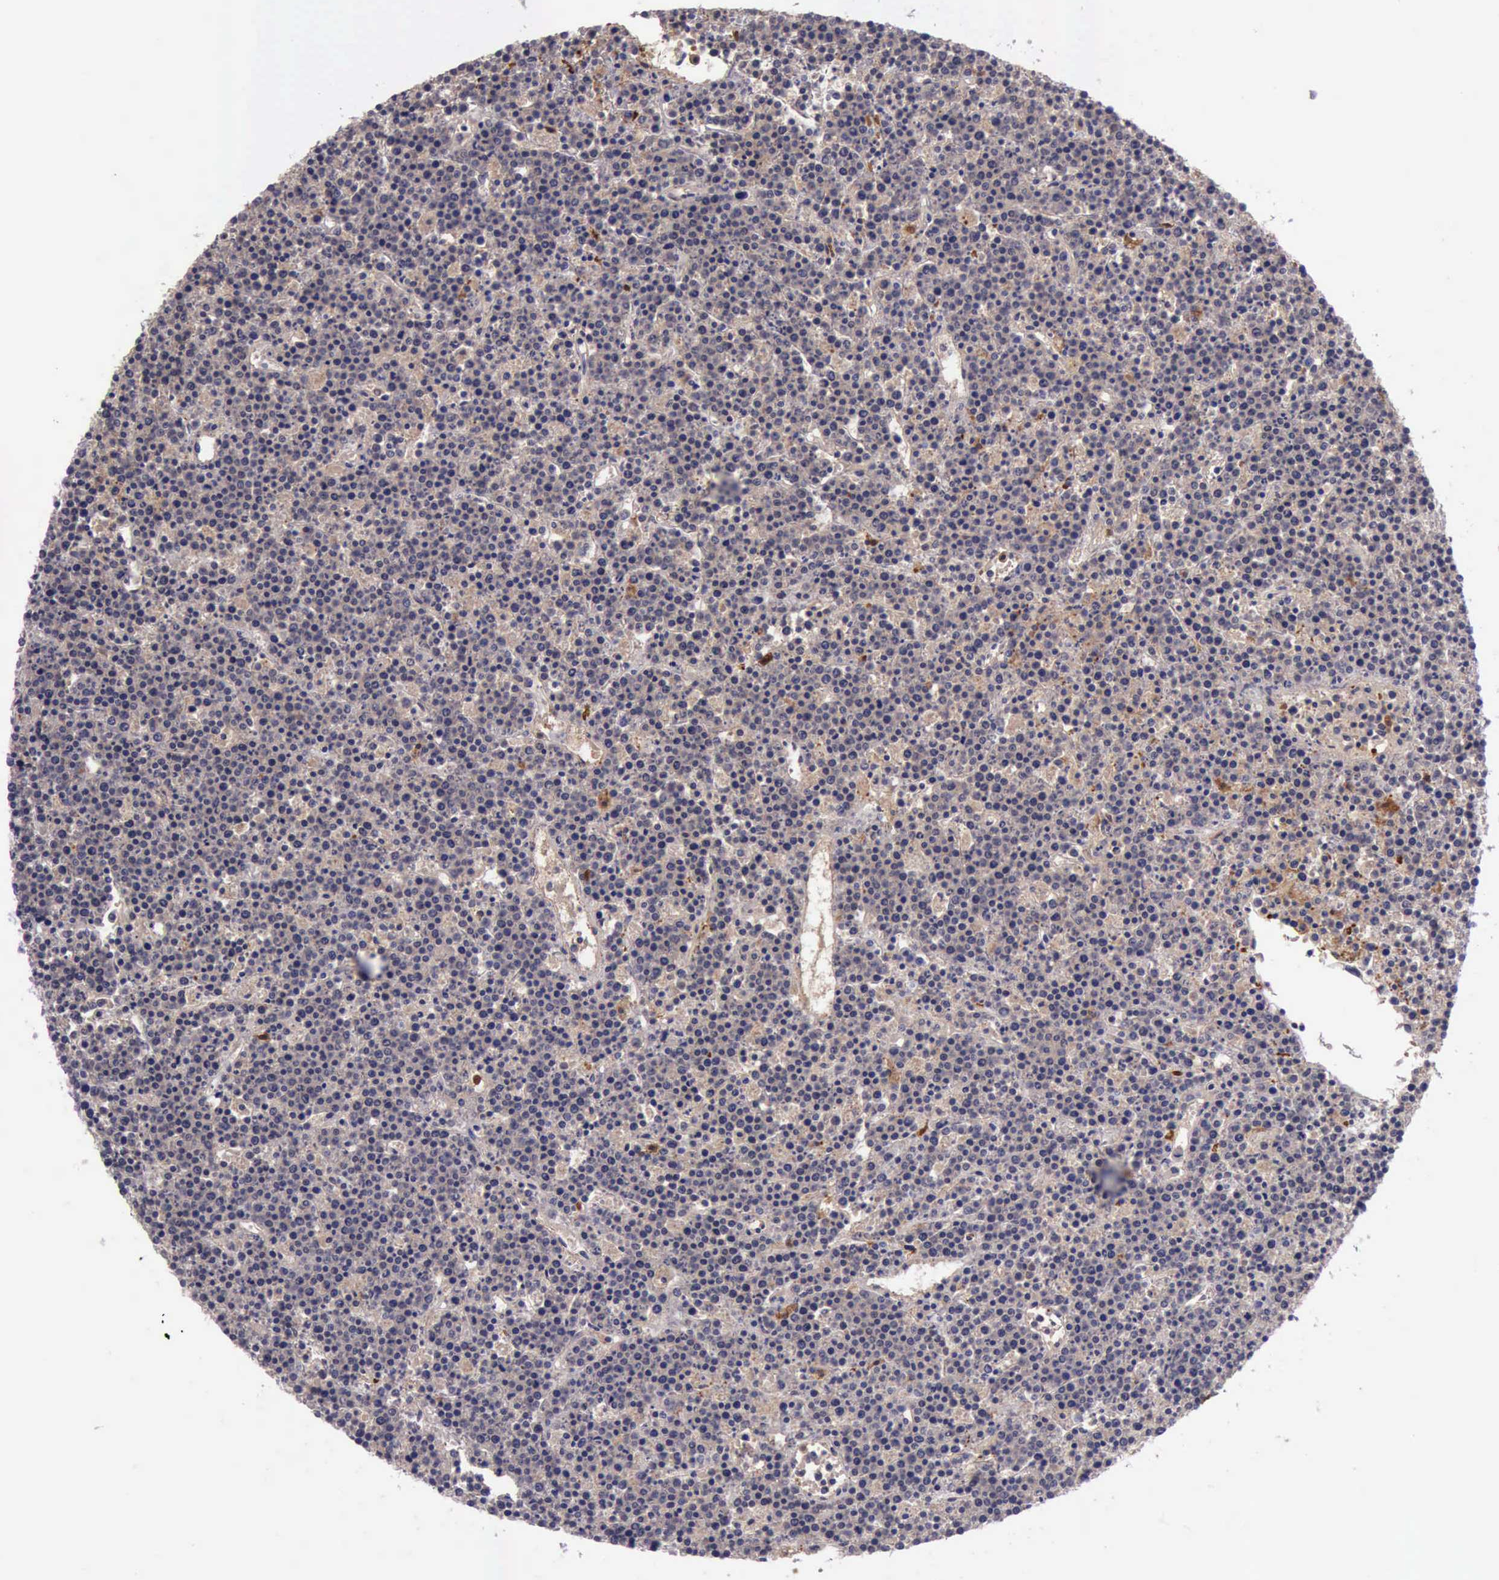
{"staining": {"intensity": "weak", "quantity": "<25%", "location": "cytoplasmic/membranous,nuclear"}, "tissue": "lymphoma", "cell_type": "Tumor cells", "image_type": "cancer", "snomed": [{"axis": "morphology", "description": "Malignant lymphoma, non-Hodgkin's type, High grade"}, {"axis": "topography", "description": "Ovary"}], "caption": "High magnification brightfield microscopy of lymphoma stained with DAB (3,3'-diaminobenzidine) (brown) and counterstained with hematoxylin (blue): tumor cells show no significant positivity.", "gene": "TYMP", "patient": {"sex": "female", "age": 56}}